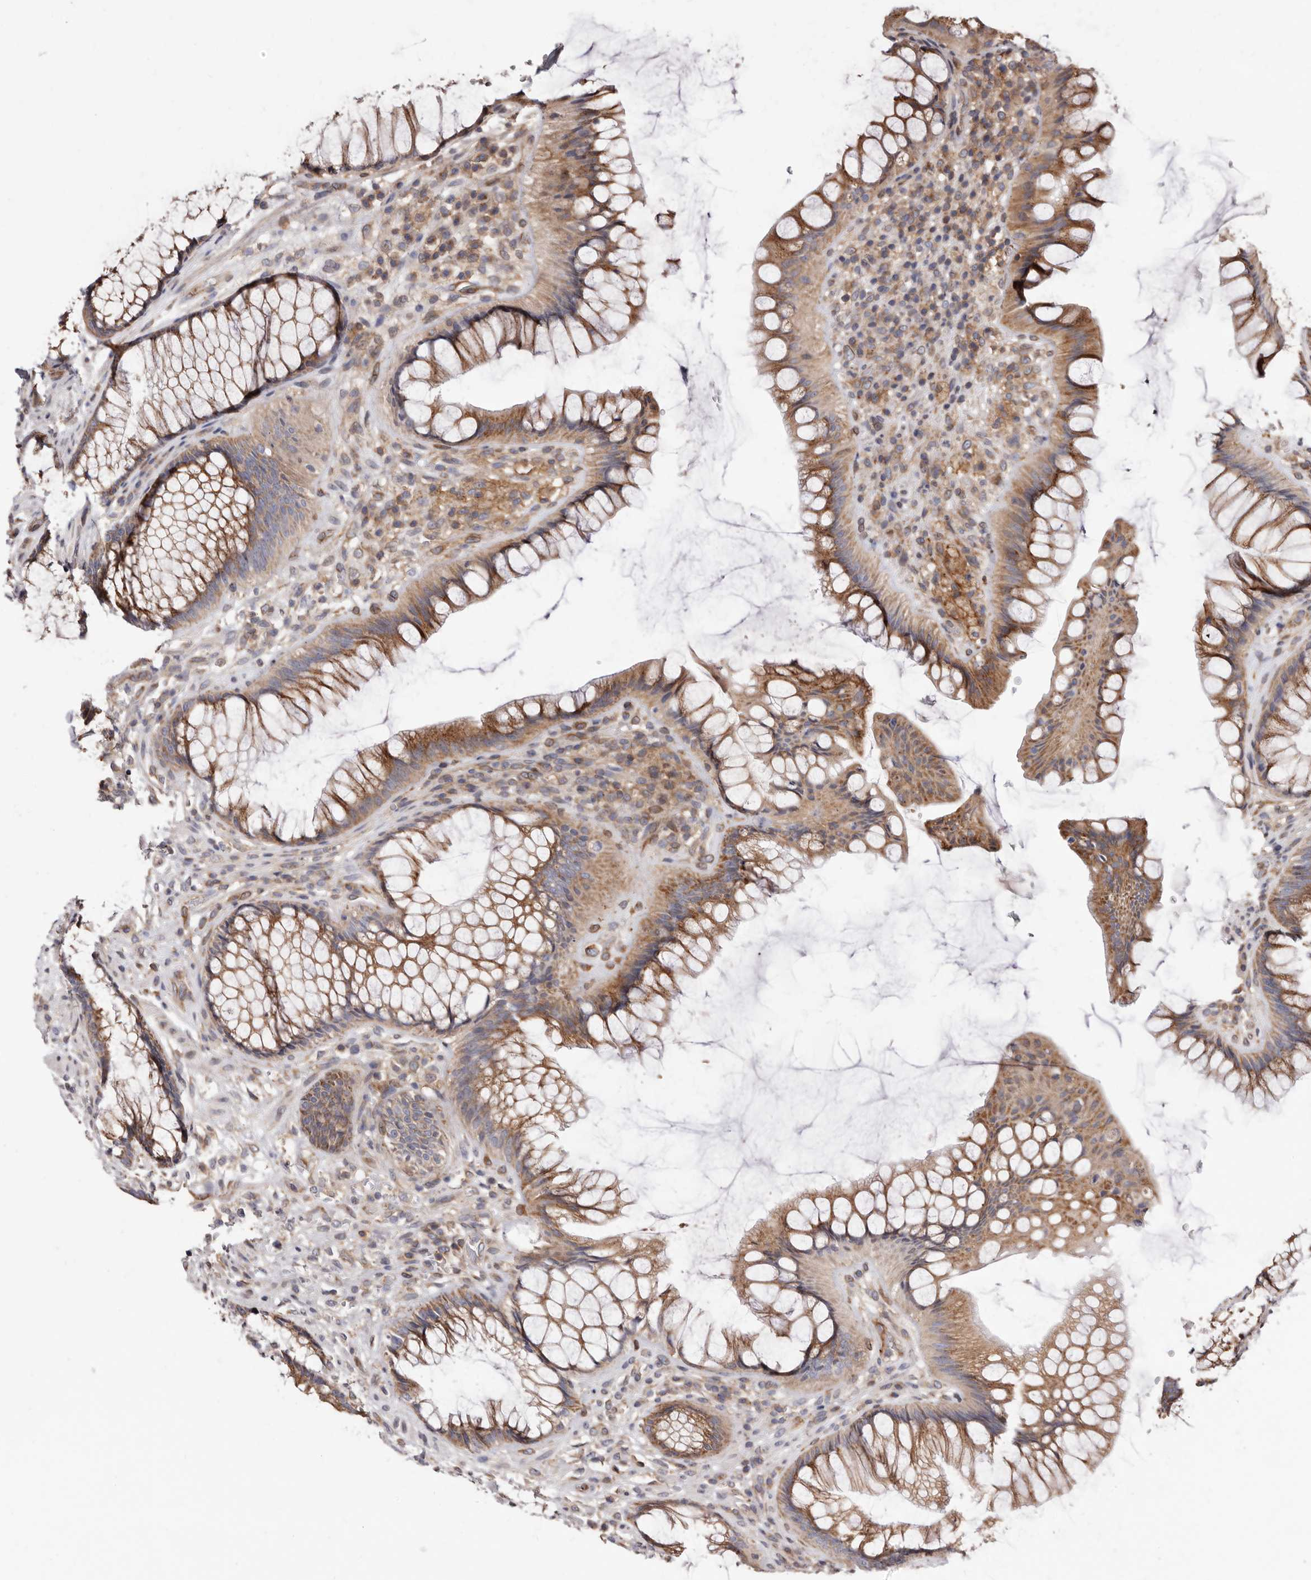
{"staining": {"intensity": "moderate", "quantity": ">75%", "location": "cytoplasmic/membranous"}, "tissue": "rectum", "cell_type": "Glandular cells", "image_type": "normal", "snomed": [{"axis": "morphology", "description": "Normal tissue, NOS"}, {"axis": "topography", "description": "Rectum"}], "caption": "IHC (DAB (3,3'-diaminobenzidine)) staining of unremarkable rectum displays moderate cytoplasmic/membranous protein positivity in approximately >75% of glandular cells. (brown staining indicates protein expression, while blue staining denotes nuclei).", "gene": "COQ8B", "patient": {"sex": "male", "age": 51}}